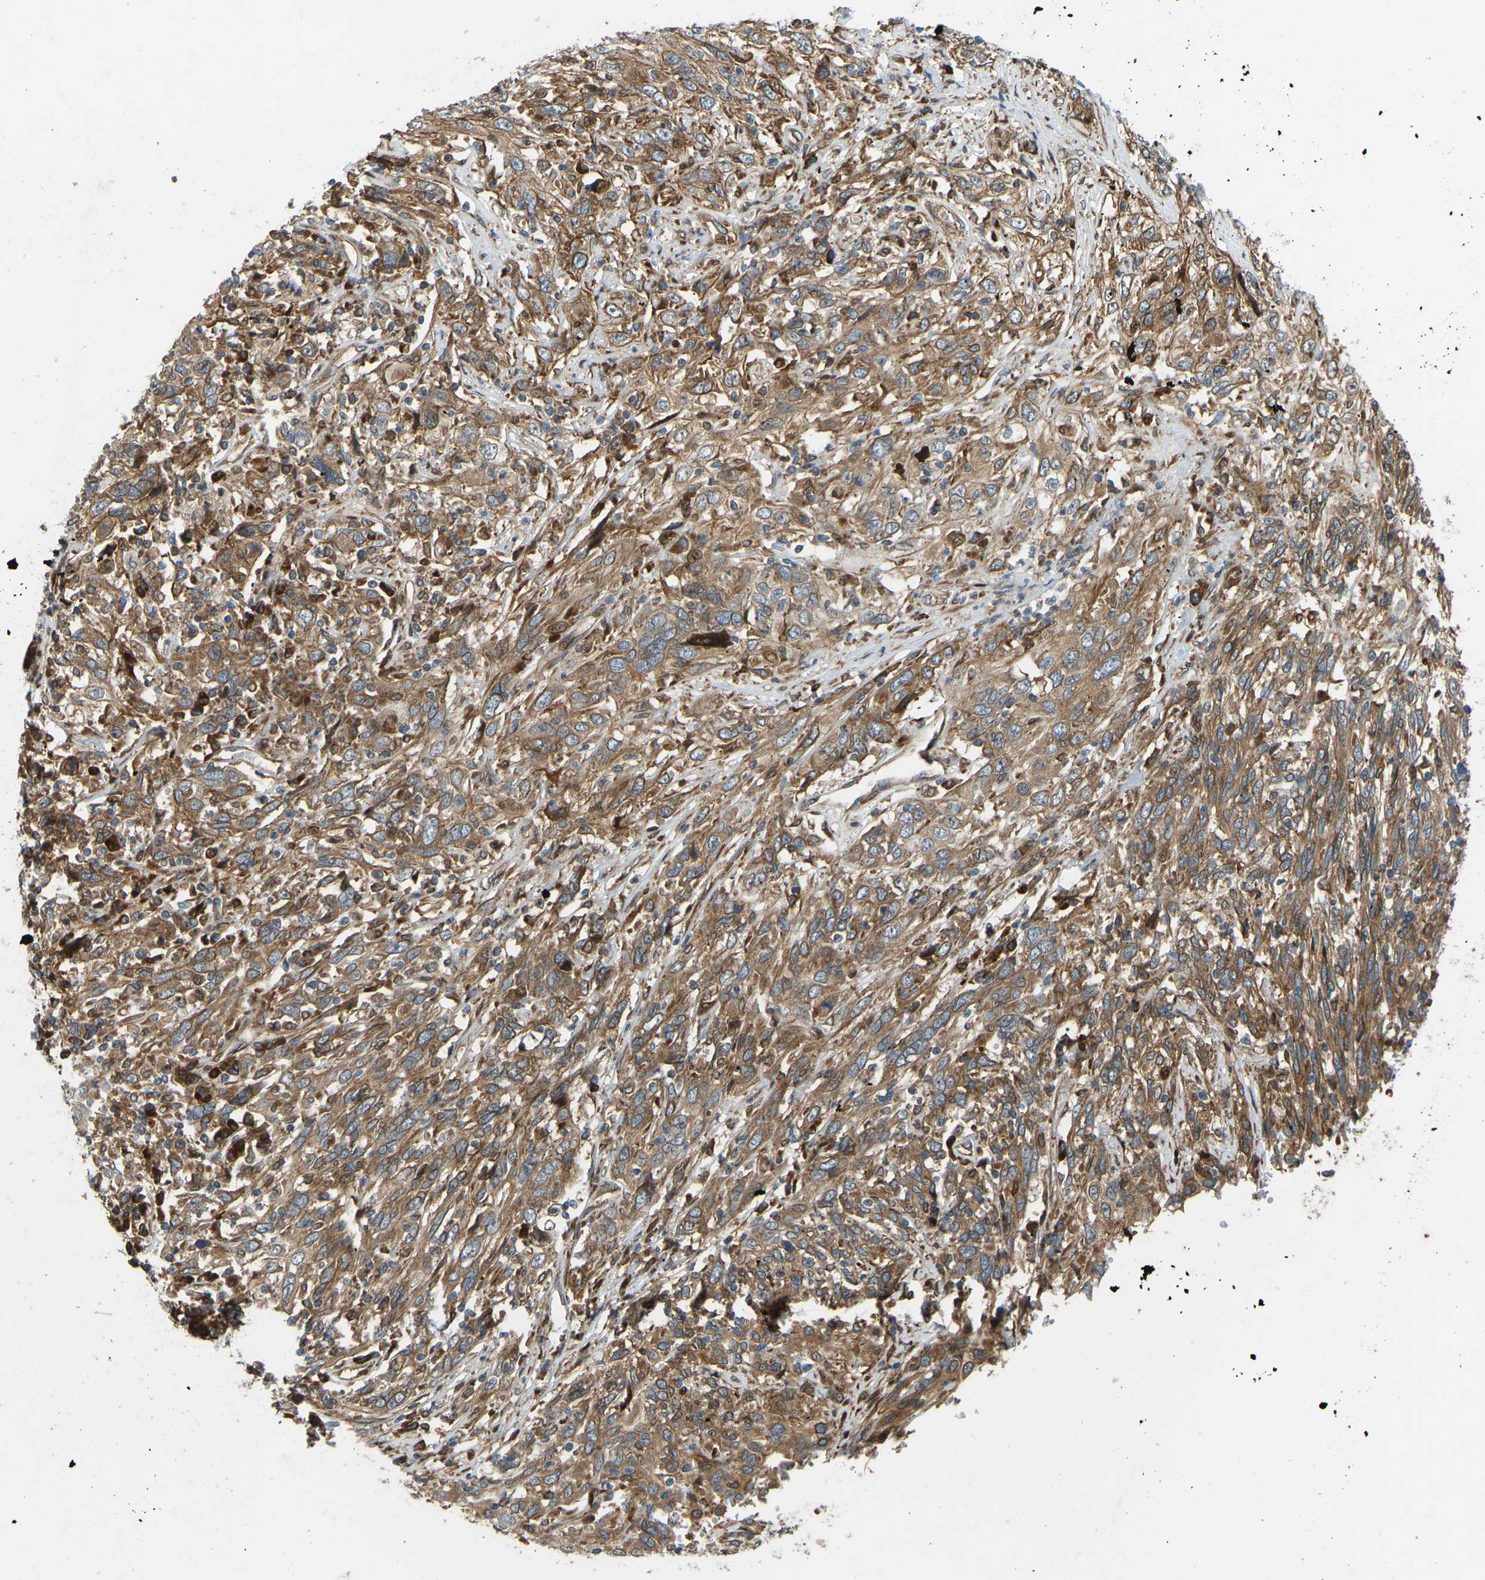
{"staining": {"intensity": "moderate", "quantity": ">75%", "location": "cytoplasmic/membranous"}, "tissue": "cervical cancer", "cell_type": "Tumor cells", "image_type": "cancer", "snomed": [{"axis": "morphology", "description": "Squamous cell carcinoma, NOS"}, {"axis": "topography", "description": "Cervix"}], "caption": "Moderate cytoplasmic/membranous expression for a protein is identified in approximately >75% of tumor cells of cervical squamous cell carcinoma using immunohistochemistry (IHC).", "gene": "OS9", "patient": {"sex": "female", "age": 46}}